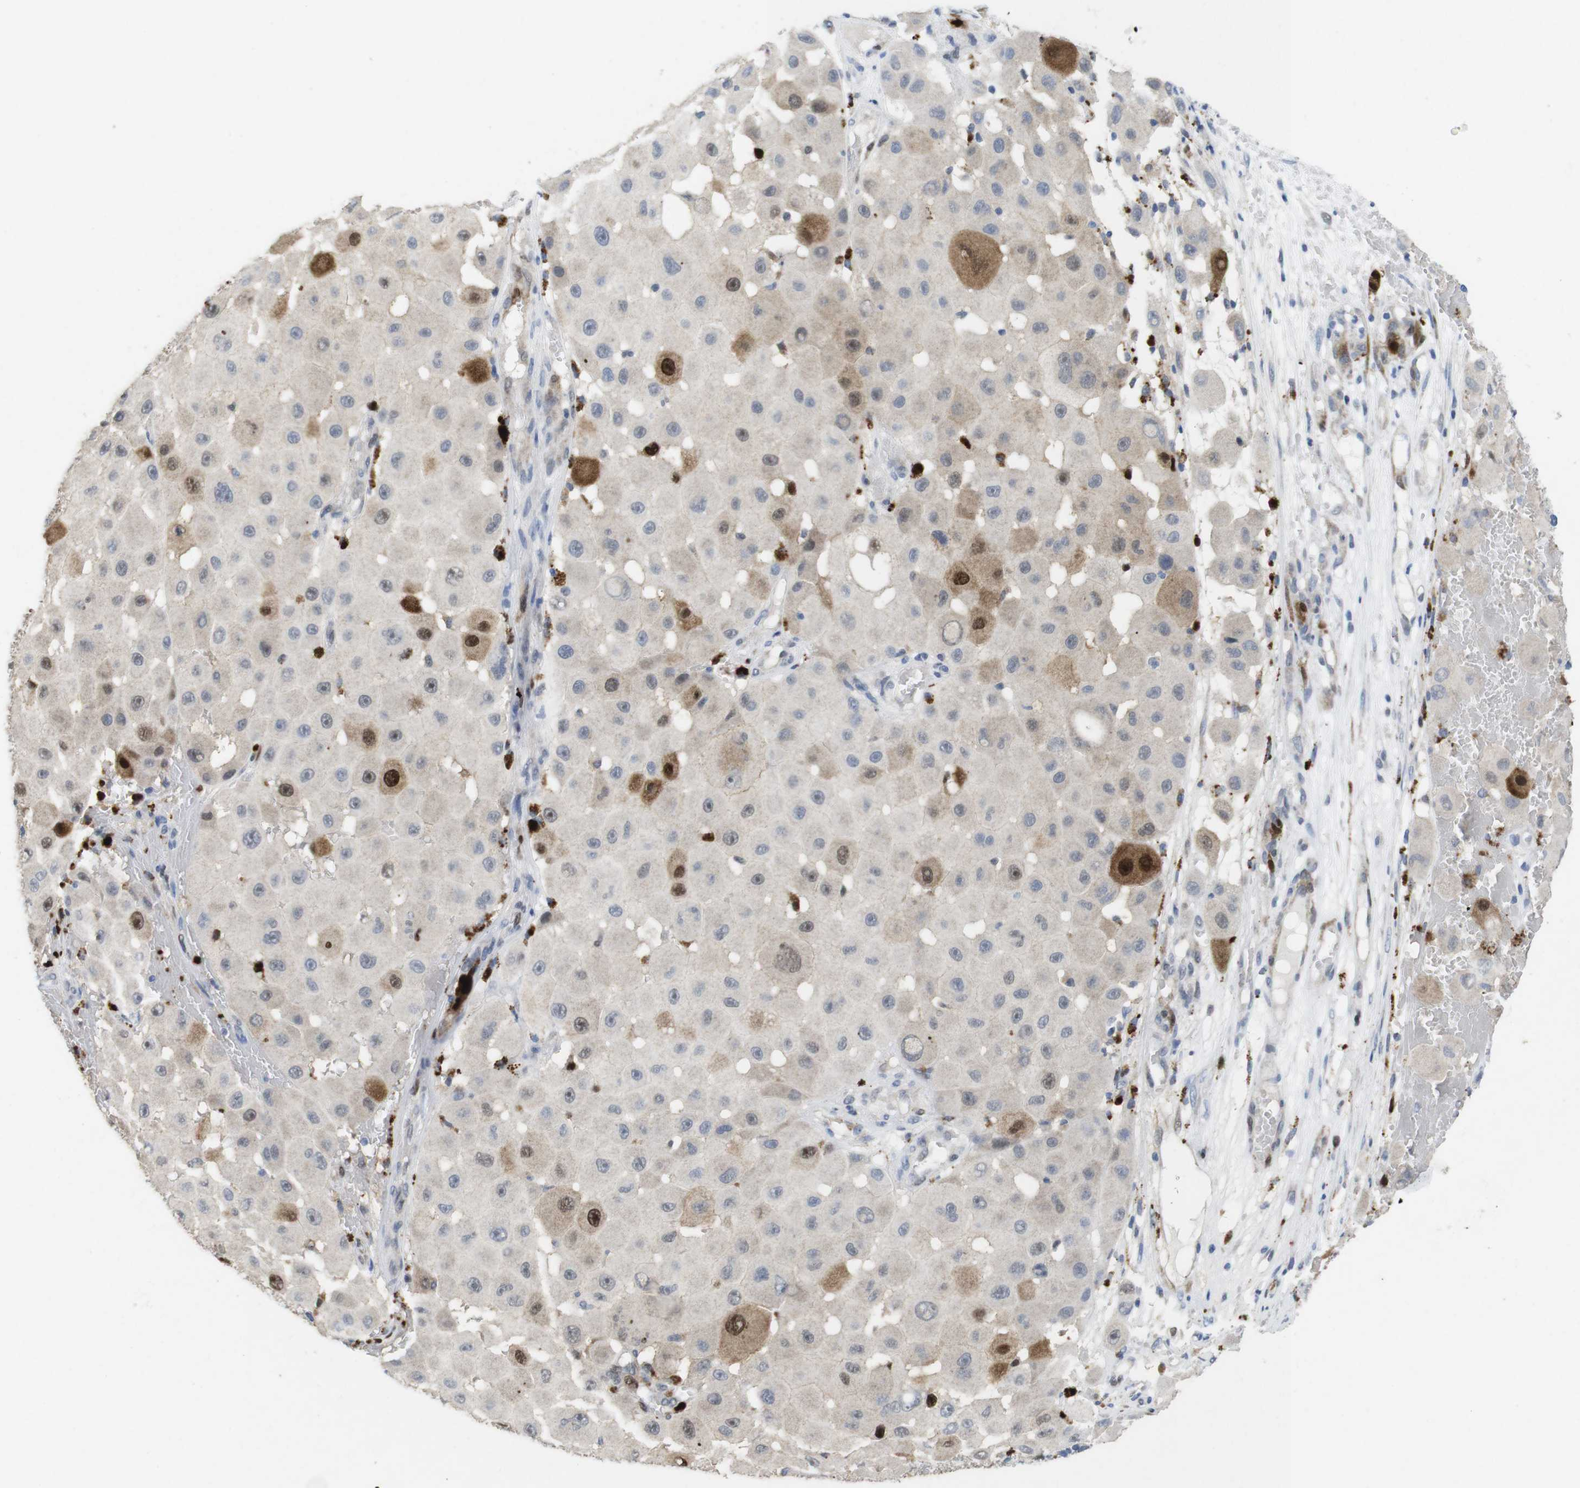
{"staining": {"intensity": "strong", "quantity": "<25%", "location": "cytoplasmic/membranous,nuclear"}, "tissue": "melanoma", "cell_type": "Tumor cells", "image_type": "cancer", "snomed": [{"axis": "morphology", "description": "Malignant melanoma, NOS"}, {"axis": "topography", "description": "Skin"}], "caption": "IHC of malignant melanoma displays medium levels of strong cytoplasmic/membranous and nuclear staining in approximately <25% of tumor cells.", "gene": "KPNA2", "patient": {"sex": "female", "age": 81}}